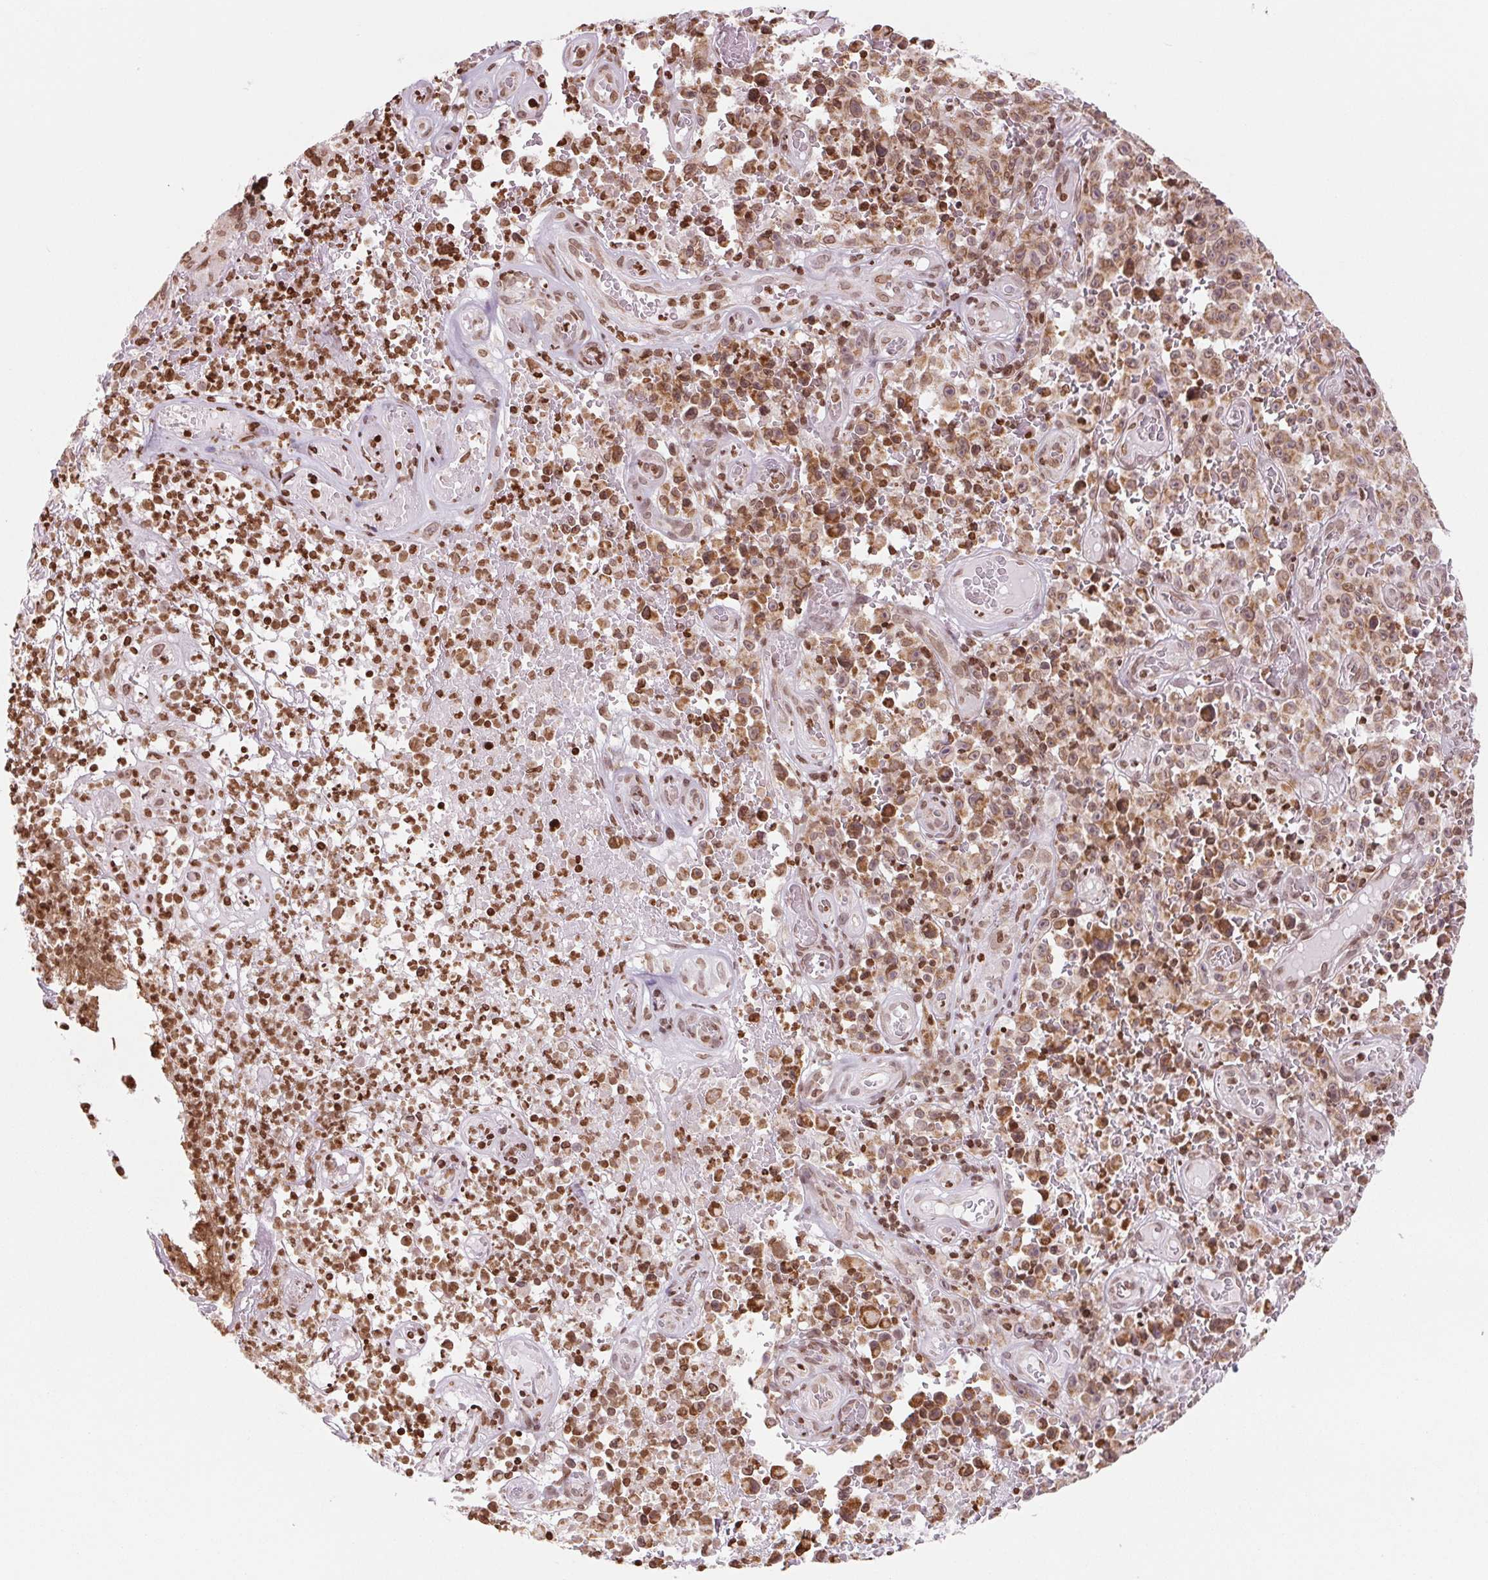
{"staining": {"intensity": "moderate", "quantity": ">75%", "location": "cytoplasmic/membranous,nuclear"}, "tissue": "melanoma", "cell_type": "Tumor cells", "image_type": "cancer", "snomed": [{"axis": "morphology", "description": "Malignant melanoma, NOS"}, {"axis": "topography", "description": "Skin"}], "caption": "A micrograph of human melanoma stained for a protein exhibits moderate cytoplasmic/membranous and nuclear brown staining in tumor cells.", "gene": "SMIM12", "patient": {"sex": "female", "age": 82}}